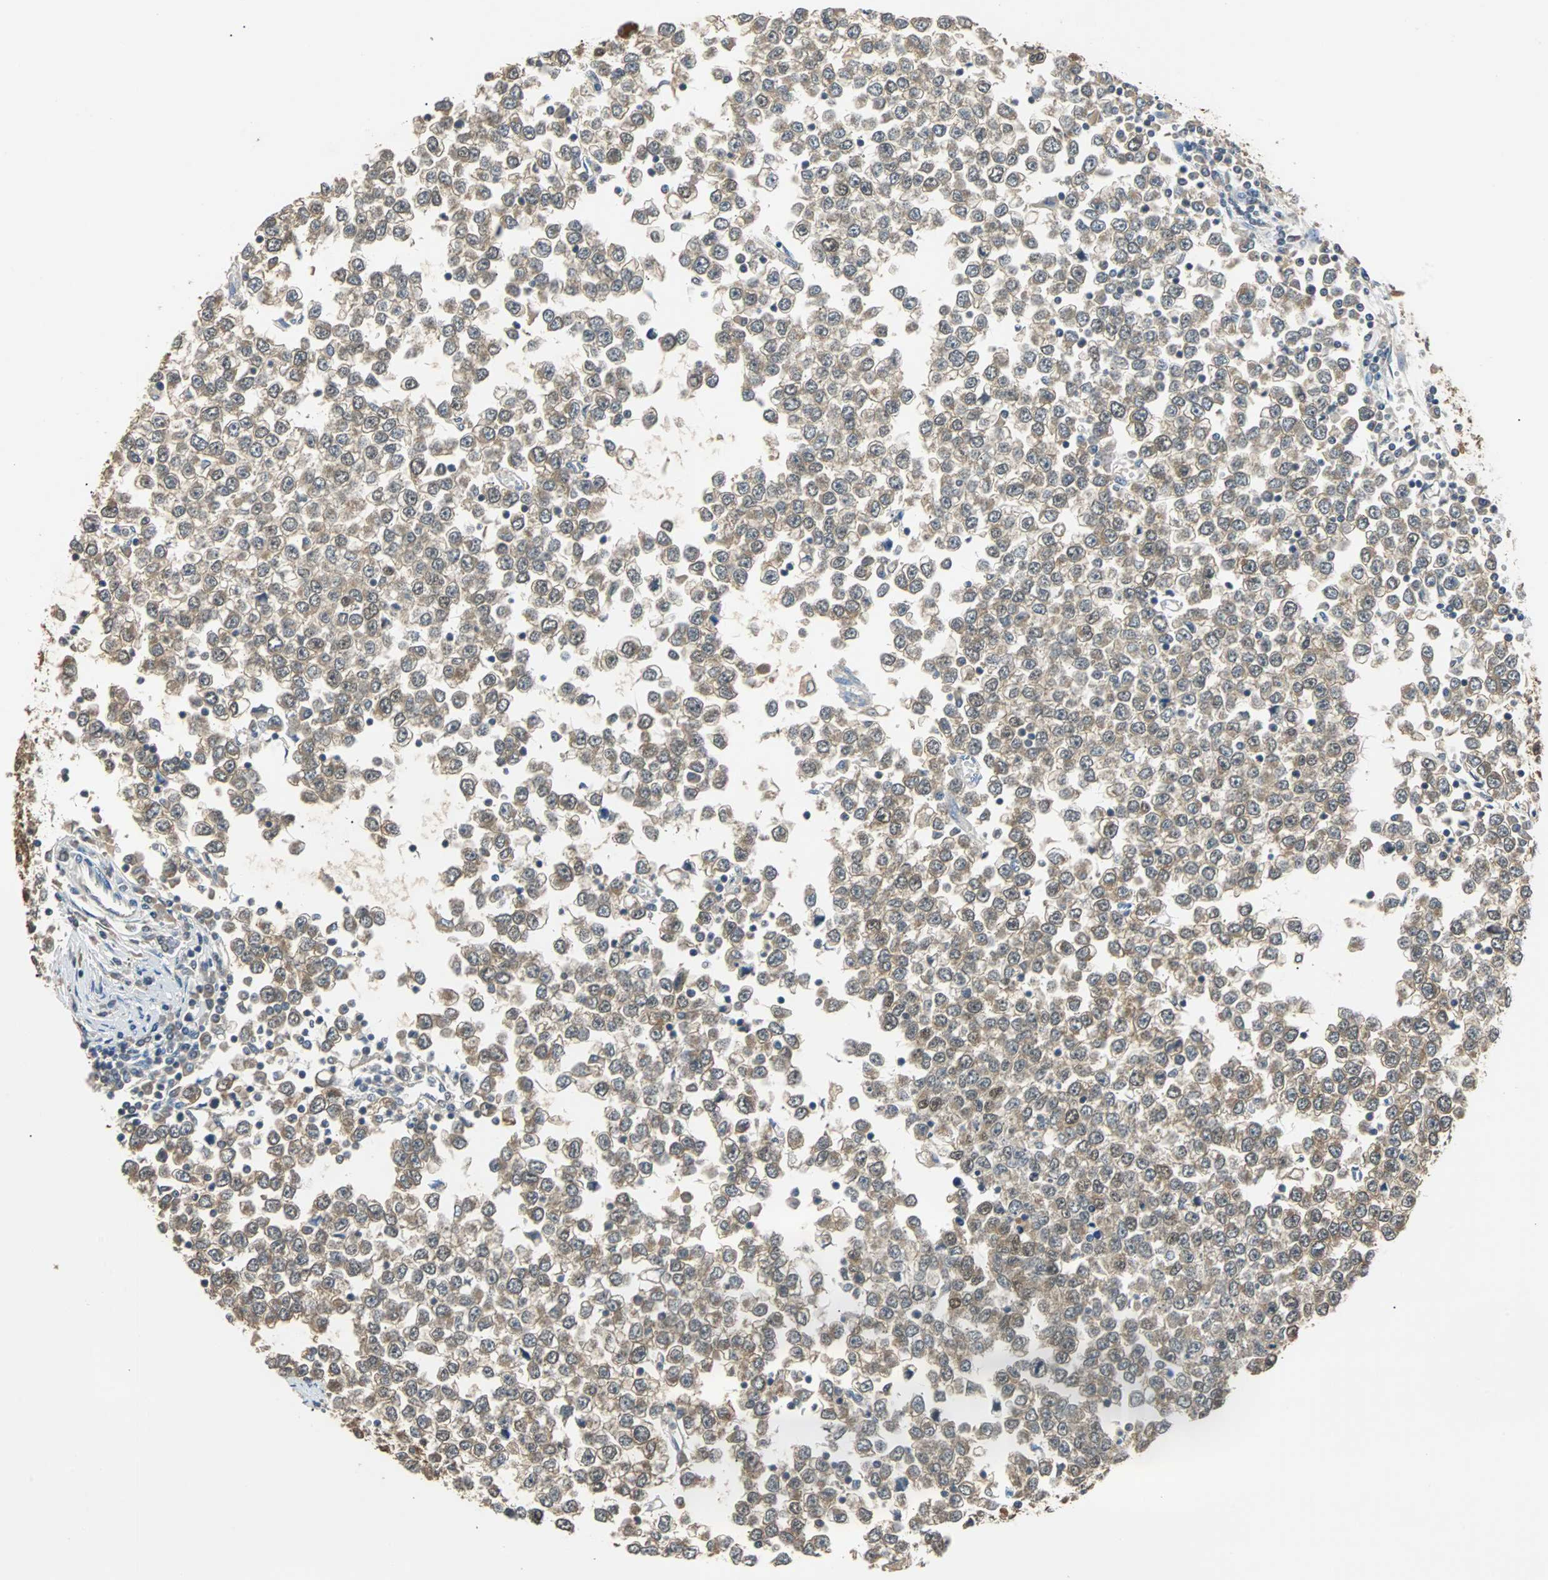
{"staining": {"intensity": "strong", "quantity": ">75%", "location": "cytoplasmic/membranous"}, "tissue": "testis cancer", "cell_type": "Tumor cells", "image_type": "cancer", "snomed": [{"axis": "morphology", "description": "Seminoma, NOS"}, {"axis": "topography", "description": "Testis"}], "caption": "Tumor cells display strong cytoplasmic/membranous staining in approximately >75% of cells in testis seminoma.", "gene": "ABHD2", "patient": {"sex": "male", "age": 65}}